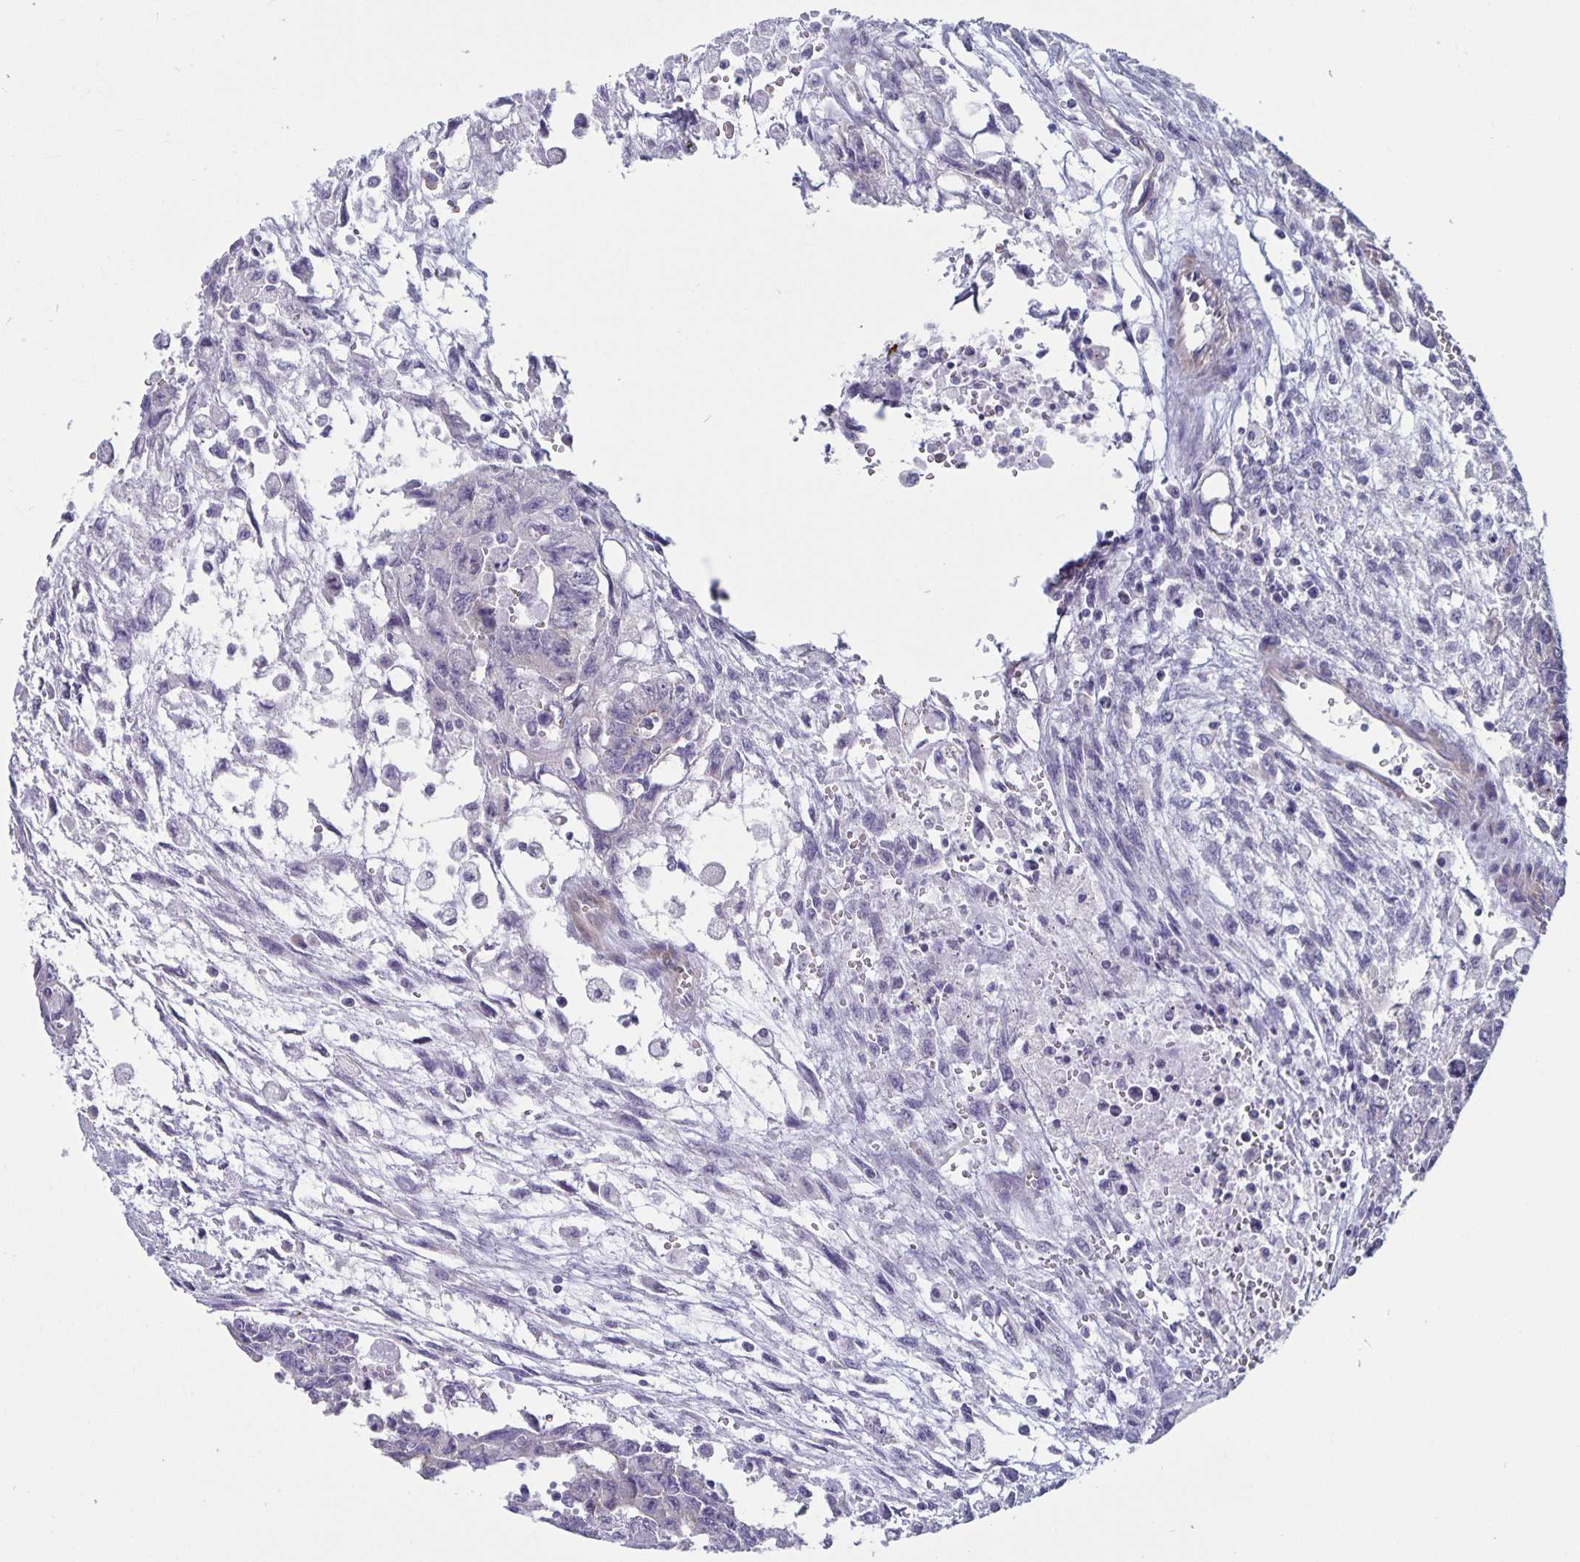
{"staining": {"intensity": "negative", "quantity": "none", "location": "none"}, "tissue": "testis cancer", "cell_type": "Tumor cells", "image_type": "cancer", "snomed": [{"axis": "morphology", "description": "Carcinoma, Embryonal, NOS"}, {"axis": "topography", "description": "Testis"}], "caption": "Human embryonal carcinoma (testis) stained for a protein using immunohistochemistry (IHC) displays no positivity in tumor cells.", "gene": "PLCB3", "patient": {"sex": "male", "age": 24}}